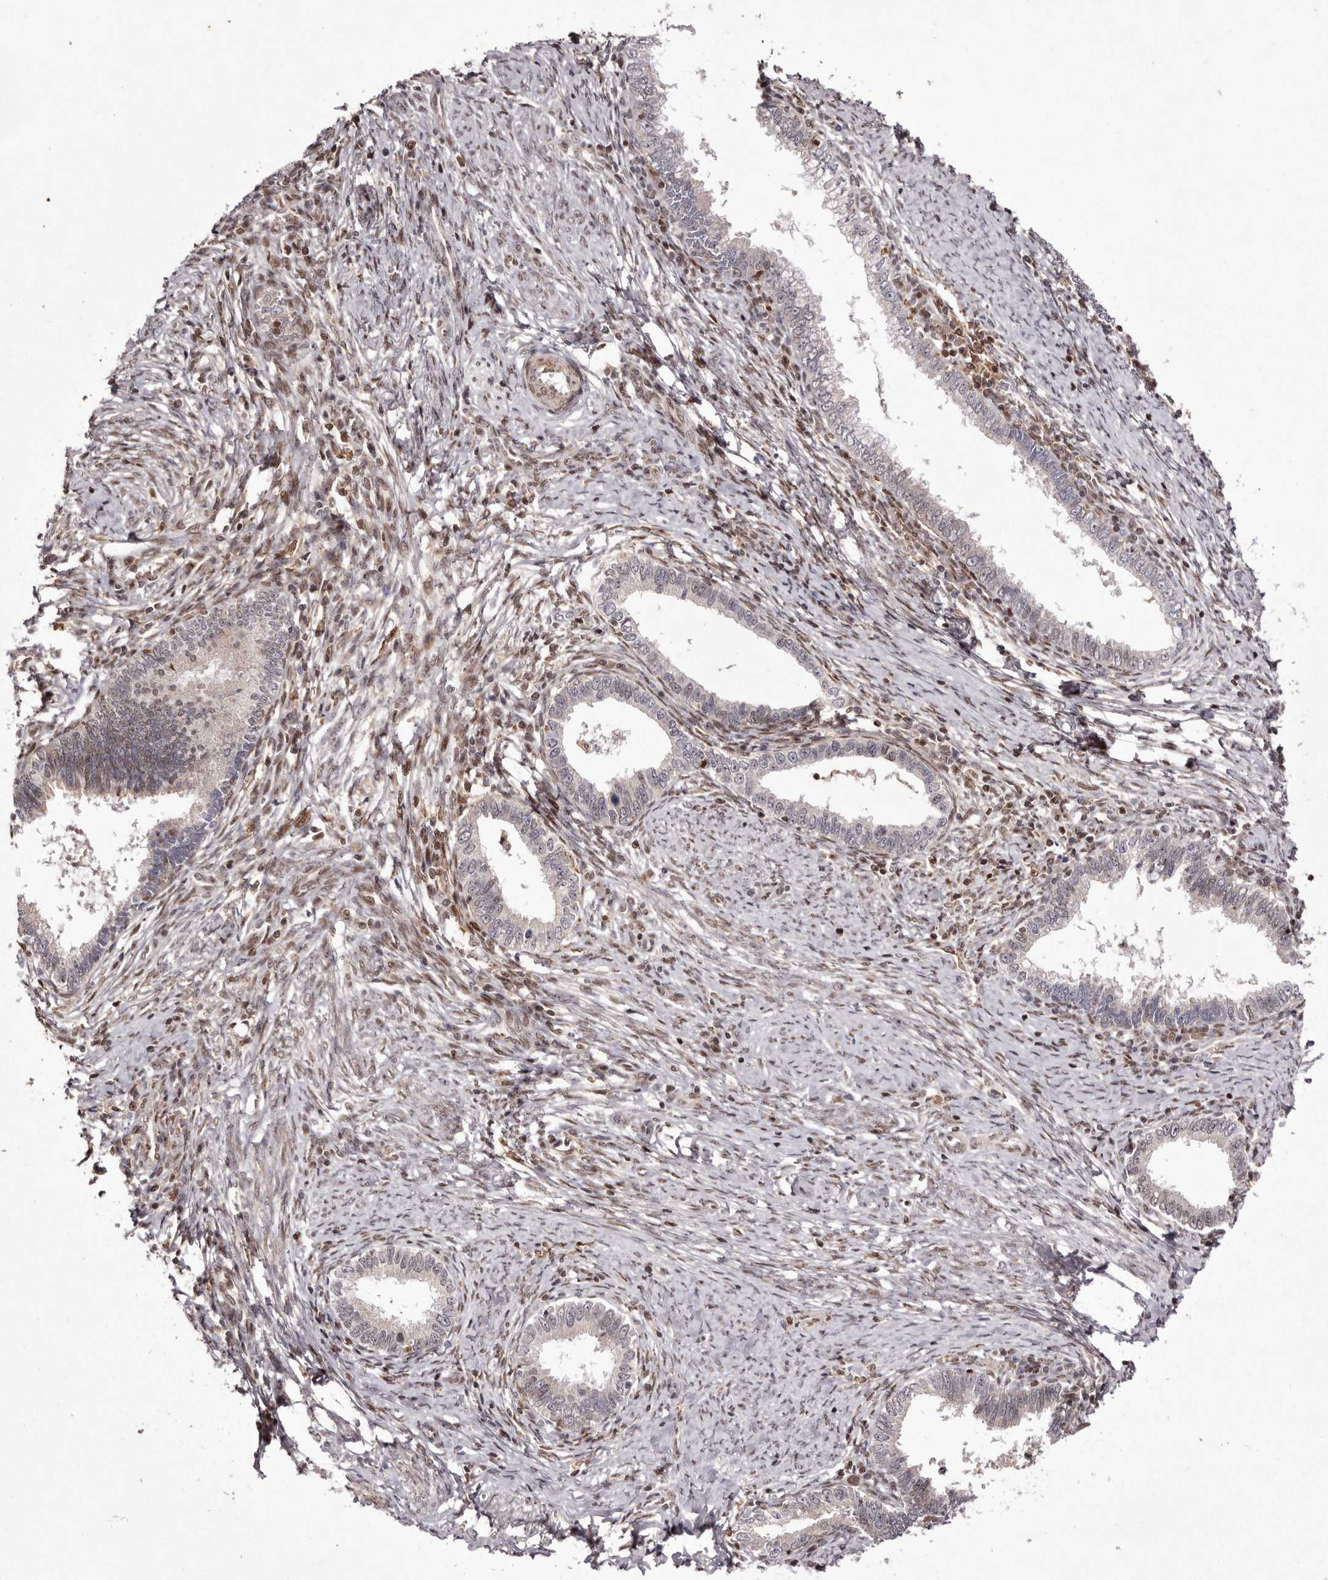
{"staining": {"intensity": "negative", "quantity": "none", "location": "none"}, "tissue": "cervical cancer", "cell_type": "Tumor cells", "image_type": "cancer", "snomed": [{"axis": "morphology", "description": "Adenocarcinoma, NOS"}, {"axis": "topography", "description": "Cervix"}], "caption": "Immunohistochemistry micrograph of neoplastic tissue: human adenocarcinoma (cervical) stained with DAB shows no significant protein expression in tumor cells. (DAB IHC visualized using brightfield microscopy, high magnification).", "gene": "FBXO5", "patient": {"sex": "female", "age": 36}}